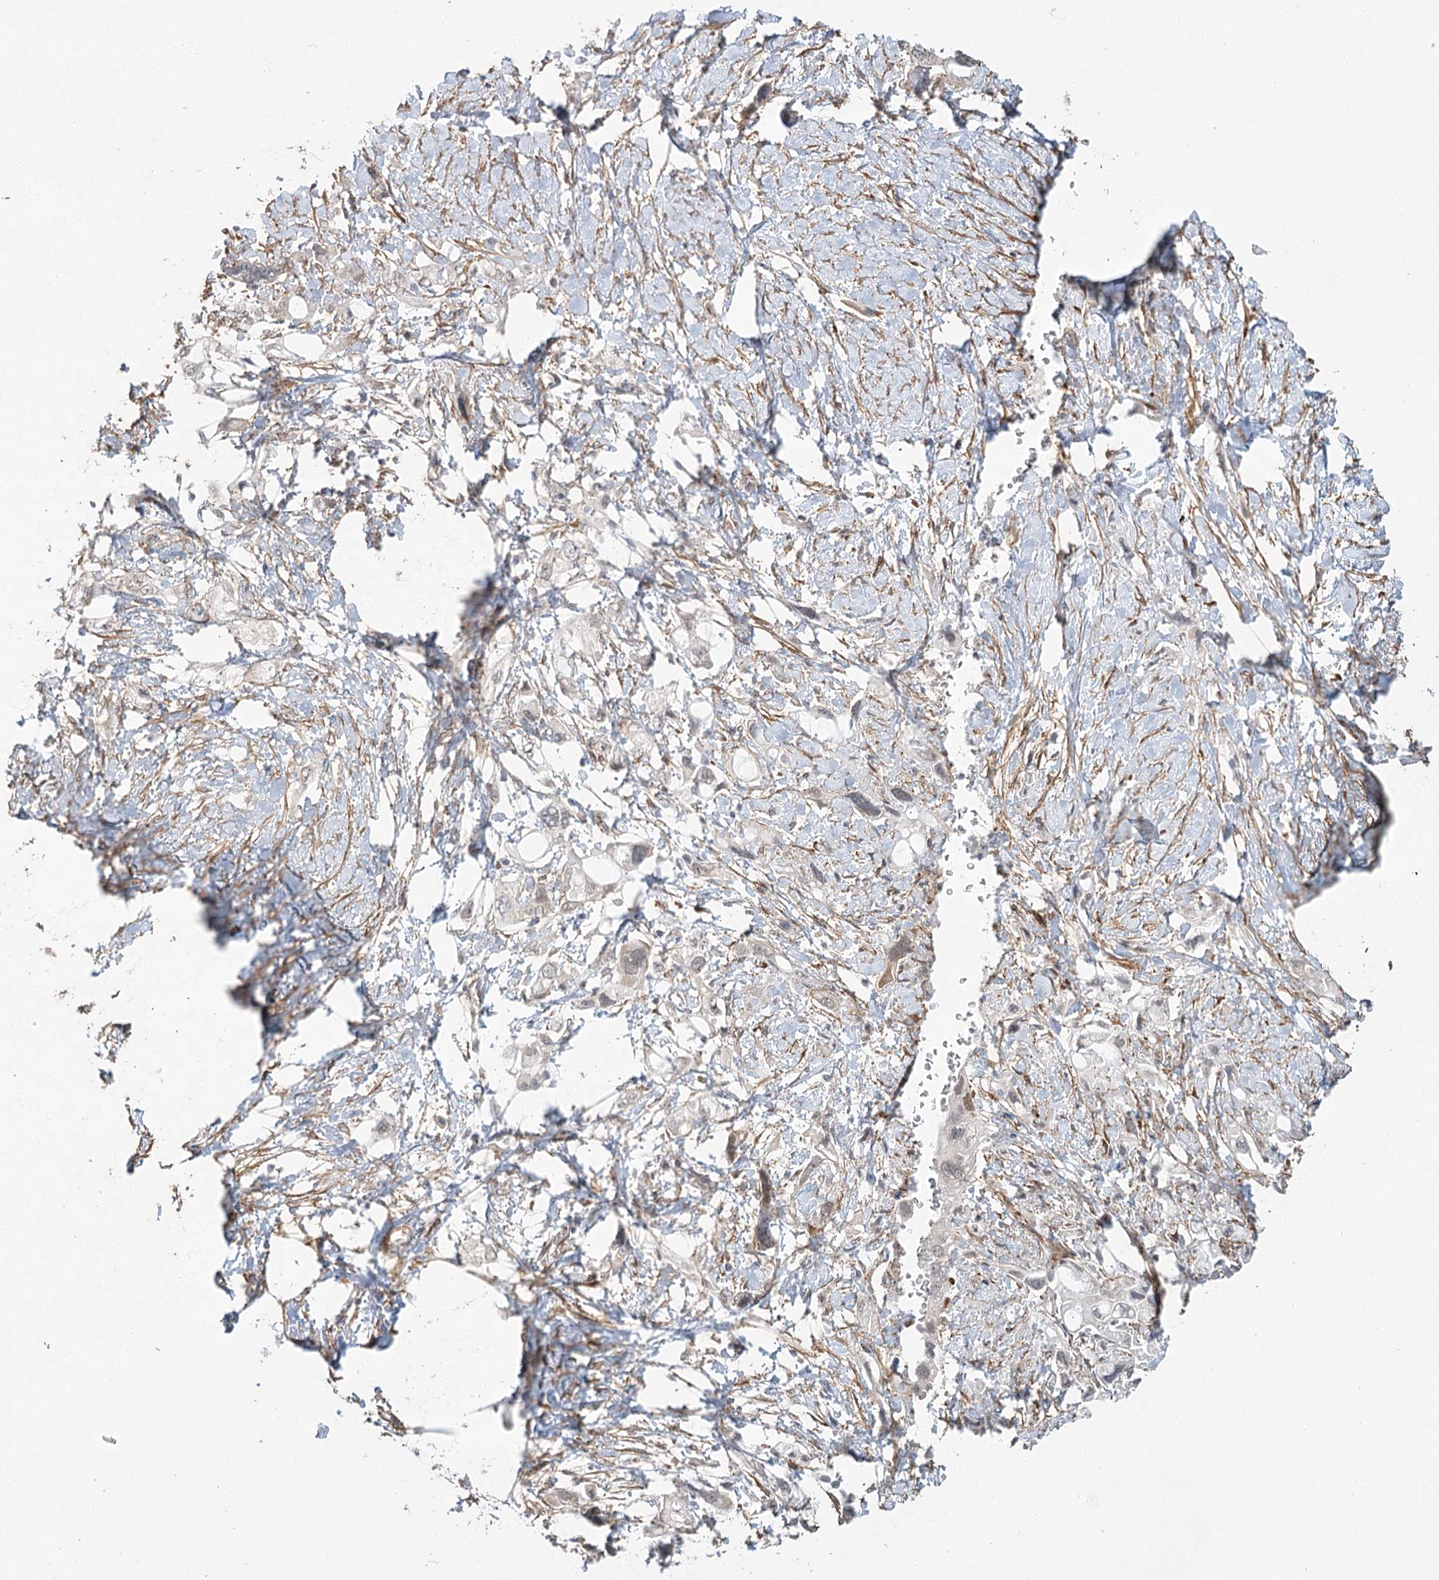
{"staining": {"intensity": "negative", "quantity": "none", "location": "none"}, "tissue": "pancreatic cancer", "cell_type": "Tumor cells", "image_type": "cancer", "snomed": [{"axis": "morphology", "description": "Adenocarcinoma, NOS"}, {"axis": "topography", "description": "Pancreas"}], "caption": "Adenocarcinoma (pancreatic) was stained to show a protein in brown. There is no significant expression in tumor cells.", "gene": "MED28", "patient": {"sex": "female", "age": 56}}